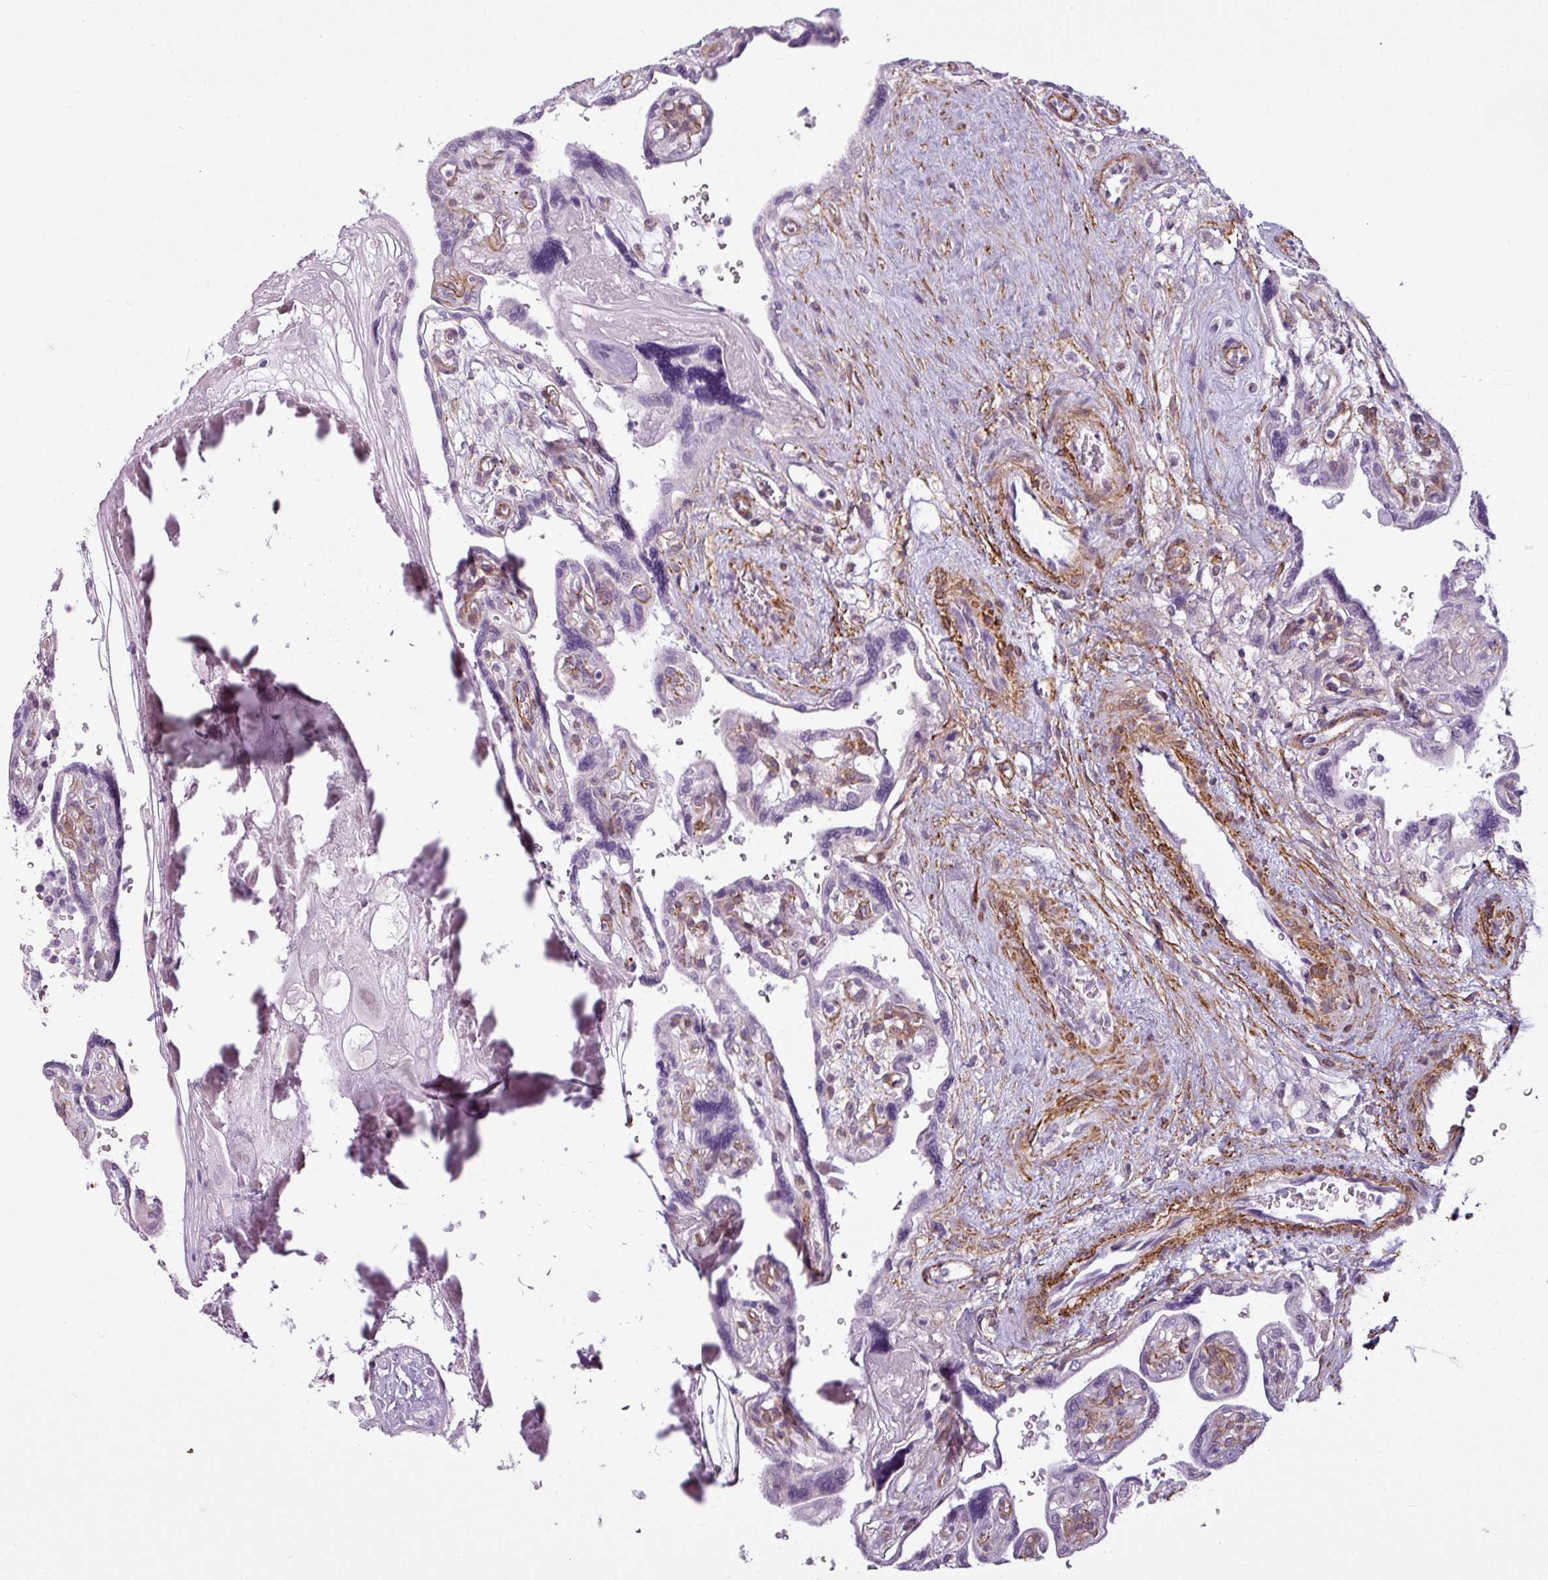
{"staining": {"intensity": "negative", "quantity": "none", "location": "none"}, "tissue": "placenta", "cell_type": "Trophoblastic cells", "image_type": "normal", "snomed": [{"axis": "morphology", "description": "Normal tissue, NOS"}, {"axis": "topography", "description": "Placenta"}], "caption": "Image shows no significant protein positivity in trophoblastic cells of benign placenta.", "gene": "ATP10A", "patient": {"sex": "female", "age": 39}}